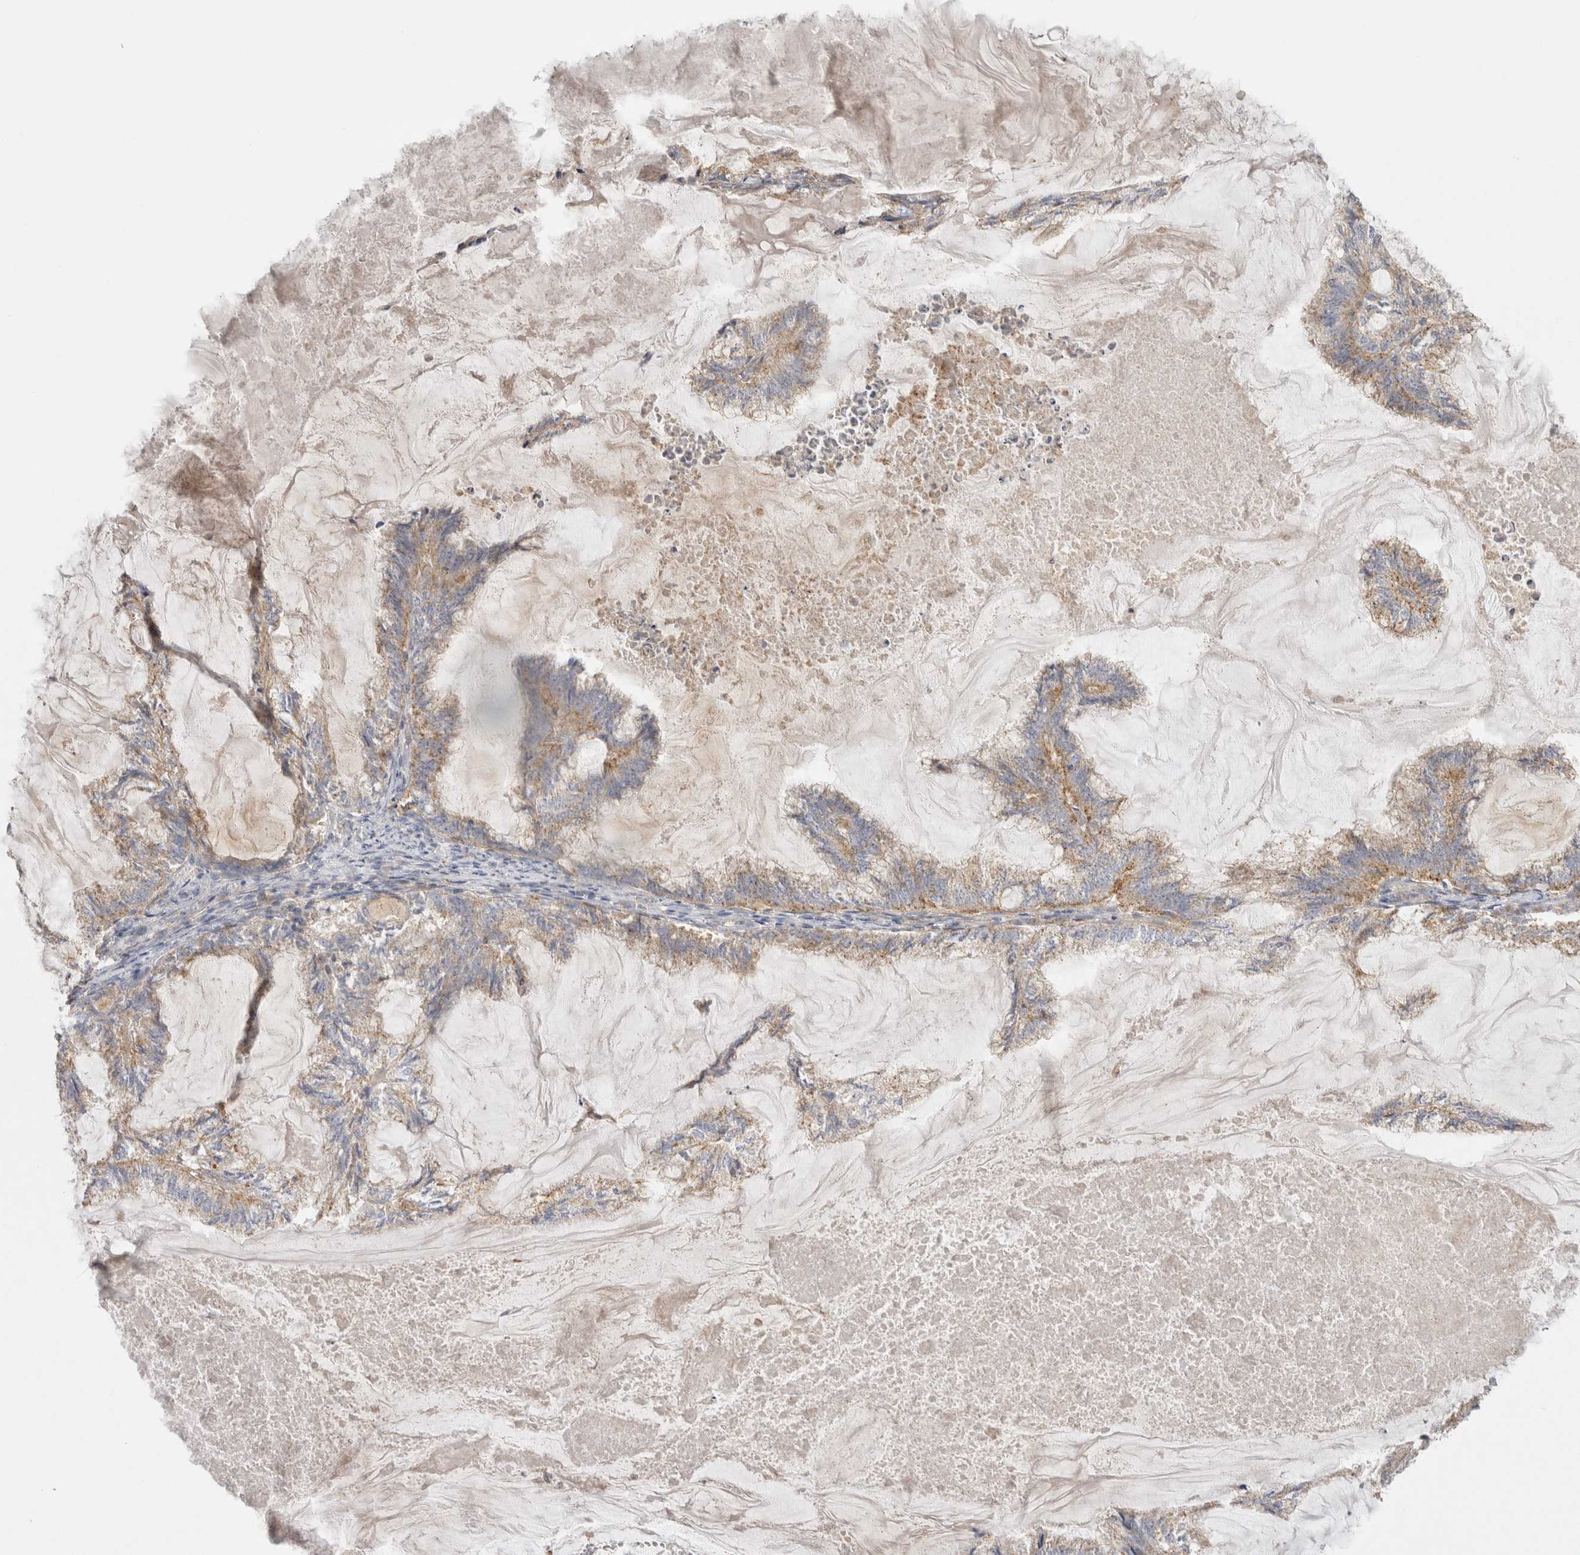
{"staining": {"intensity": "weak", "quantity": "<25%", "location": "cytoplasmic/membranous"}, "tissue": "endometrial cancer", "cell_type": "Tumor cells", "image_type": "cancer", "snomed": [{"axis": "morphology", "description": "Adenocarcinoma, NOS"}, {"axis": "topography", "description": "Endometrium"}], "caption": "A high-resolution photomicrograph shows immunohistochemistry (IHC) staining of adenocarcinoma (endometrial), which demonstrates no significant expression in tumor cells.", "gene": "CHMP6", "patient": {"sex": "female", "age": 86}}